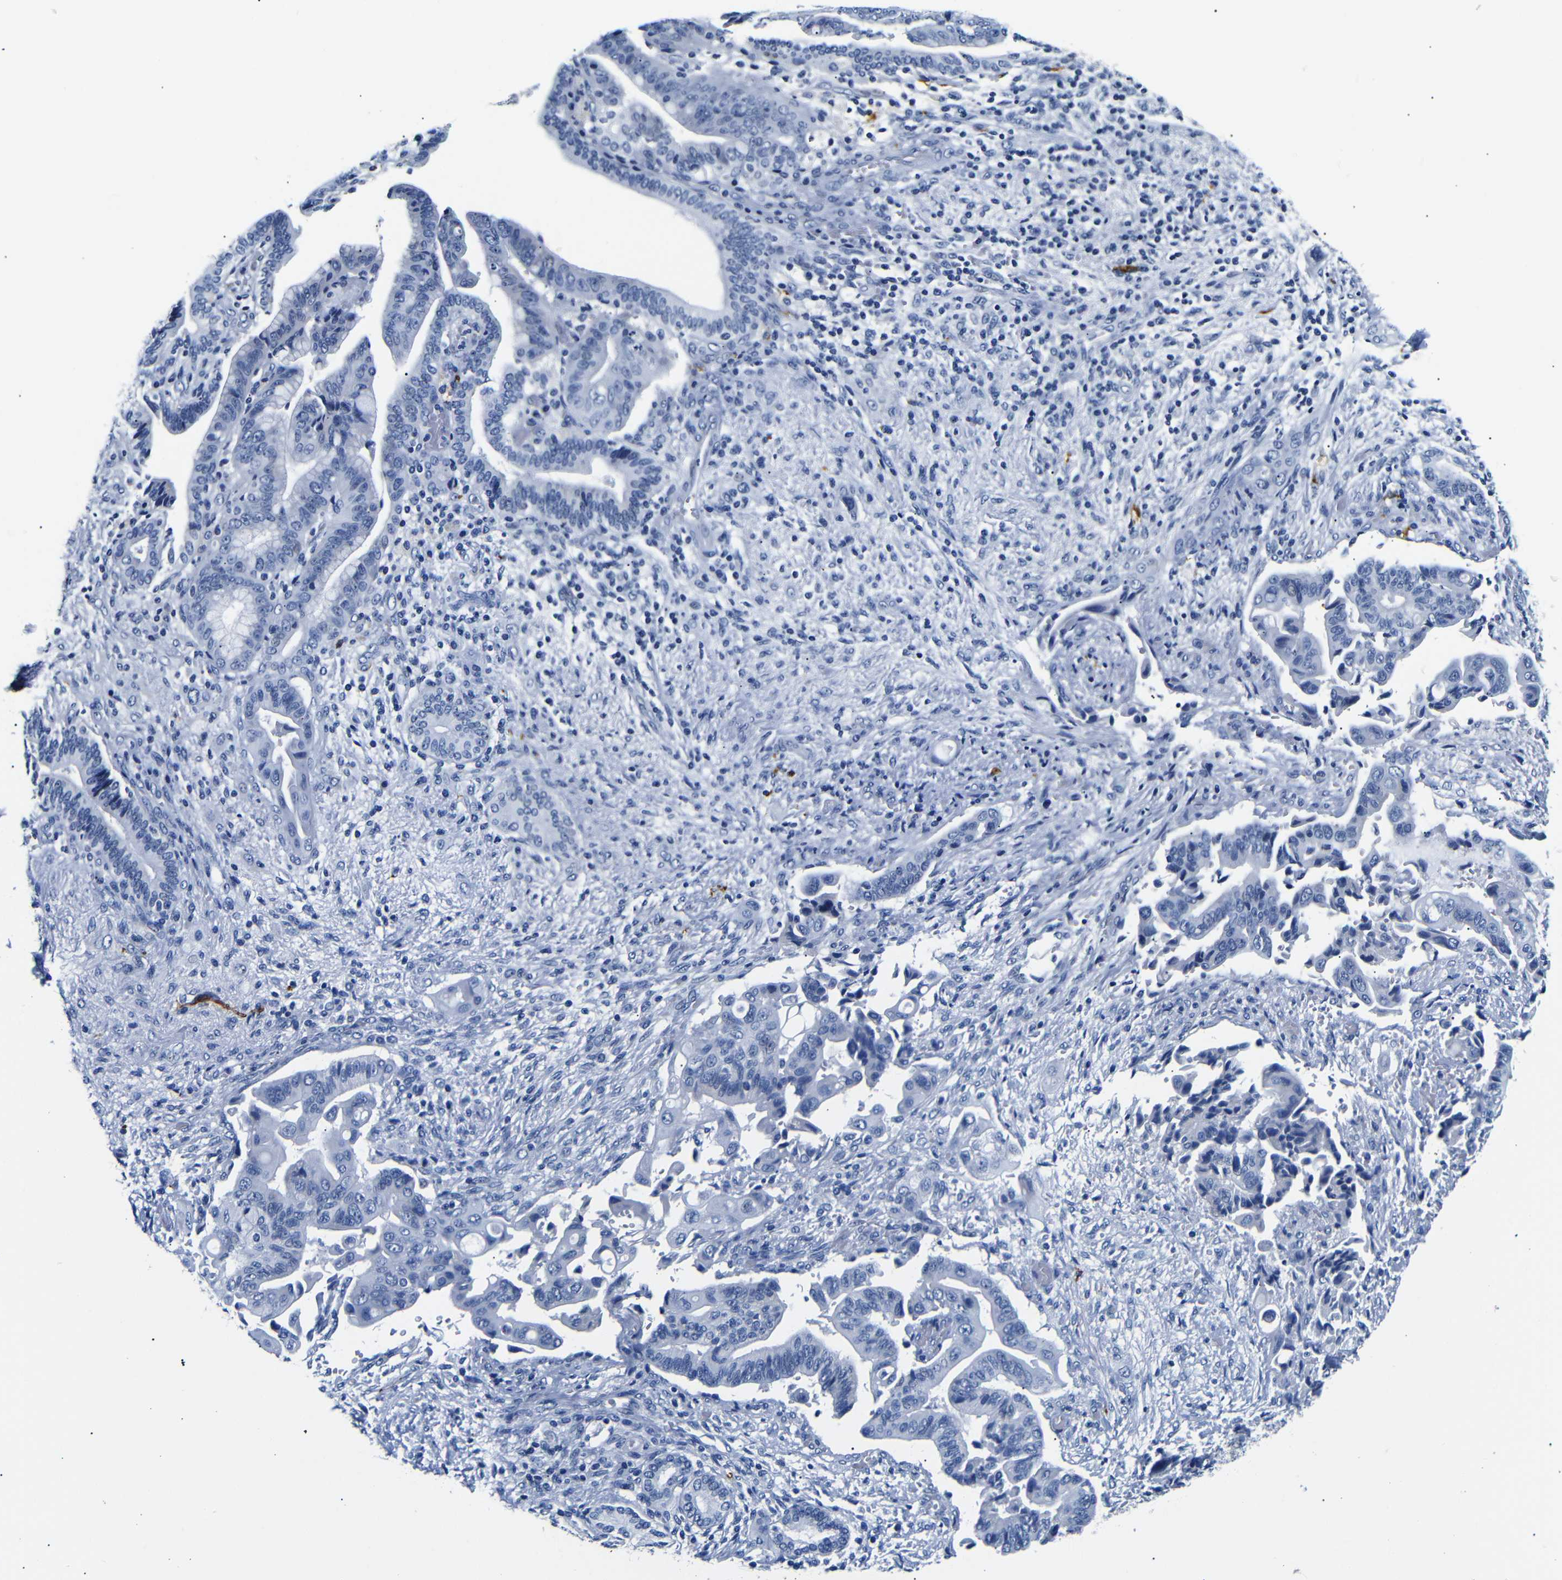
{"staining": {"intensity": "negative", "quantity": "none", "location": "none"}, "tissue": "liver cancer", "cell_type": "Tumor cells", "image_type": "cancer", "snomed": [{"axis": "morphology", "description": "Cholangiocarcinoma"}, {"axis": "topography", "description": "Liver"}], "caption": "A micrograph of liver cancer stained for a protein exhibits no brown staining in tumor cells. (DAB immunohistochemistry, high magnification).", "gene": "GAP43", "patient": {"sex": "female", "age": 61}}